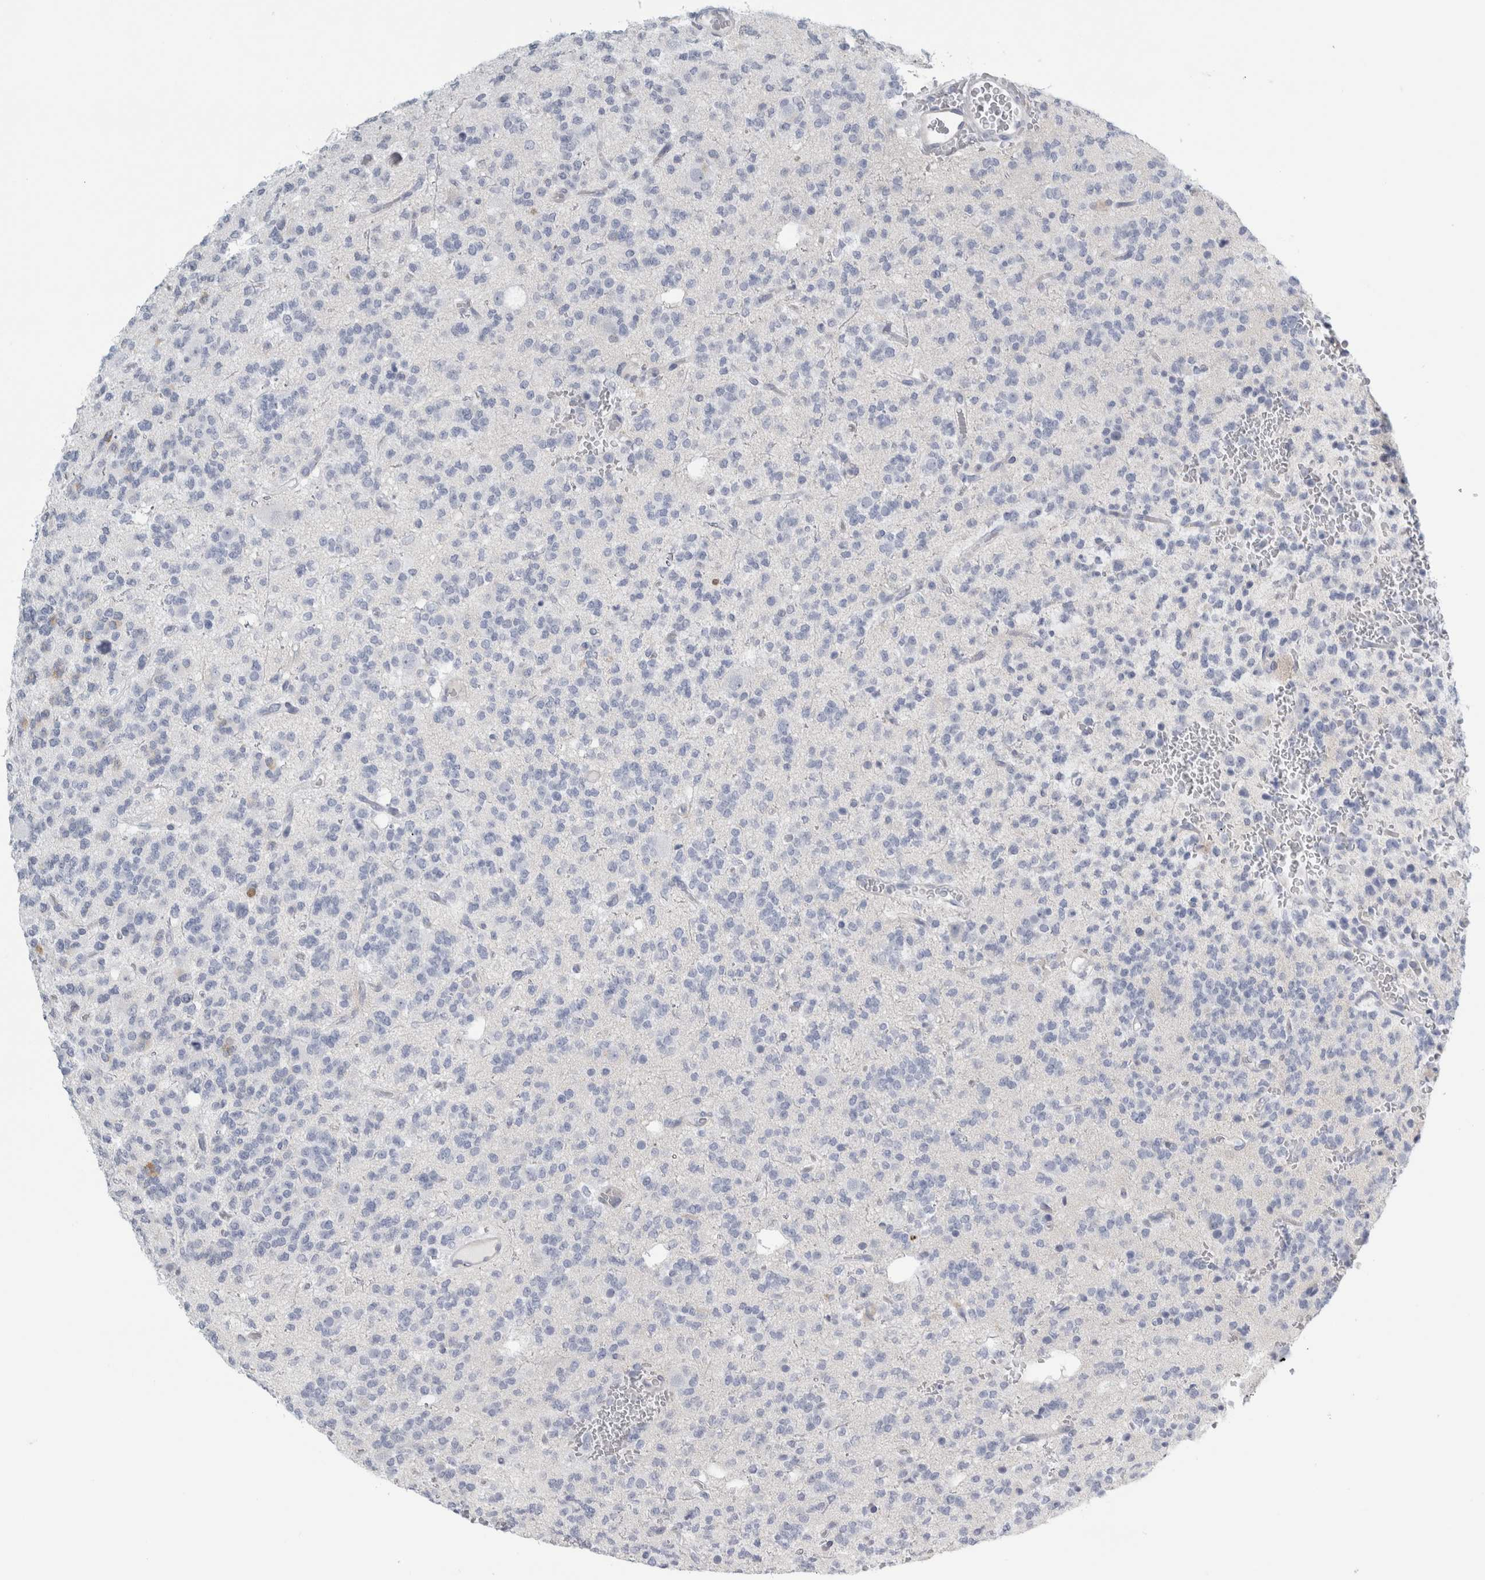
{"staining": {"intensity": "negative", "quantity": "none", "location": "none"}, "tissue": "glioma", "cell_type": "Tumor cells", "image_type": "cancer", "snomed": [{"axis": "morphology", "description": "Glioma, malignant, Low grade"}, {"axis": "topography", "description": "Brain"}], "caption": "Tumor cells show no significant expression in malignant glioma (low-grade).", "gene": "B3GNT3", "patient": {"sex": "male", "age": 38}}